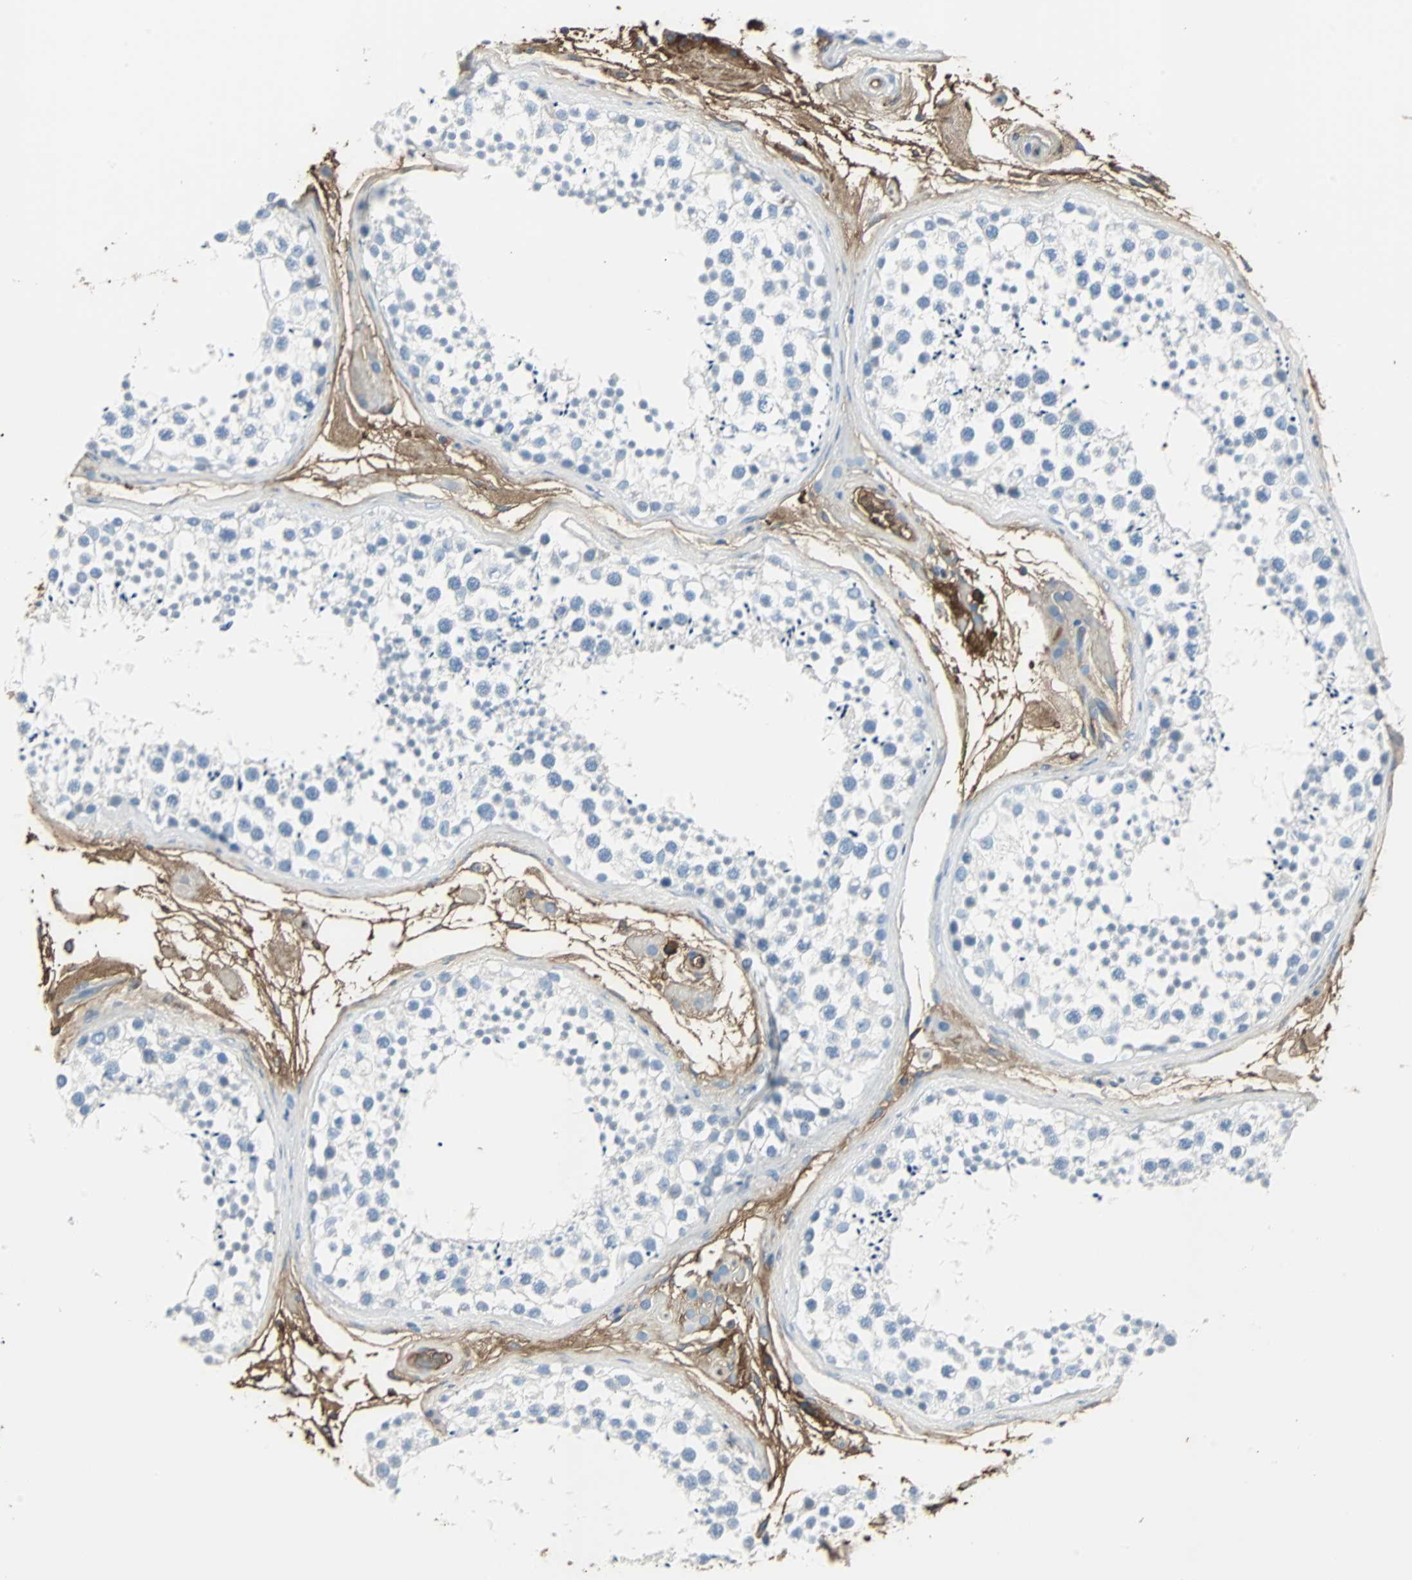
{"staining": {"intensity": "negative", "quantity": "none", "location": "none"}, "tissue": "testis", "cell_type": "Cells in seminiferous ducts", "image_type": "normal", "snomed": [{"axis": "morphology", "description": "Normal tissue, NOS"}, {"axis": "topography", "description": "Testis"}], "caption": "The micrograph displays no significant expression in cells in seminiferous ducts of testis. Brightfield microscopy of immunohistochemistry (IHC) stained with DAB (brown) and hematoxylin (blue), captured at high magnification.", "gene": "IGHA1", "patient": {"sex": "male", "age": 46}}